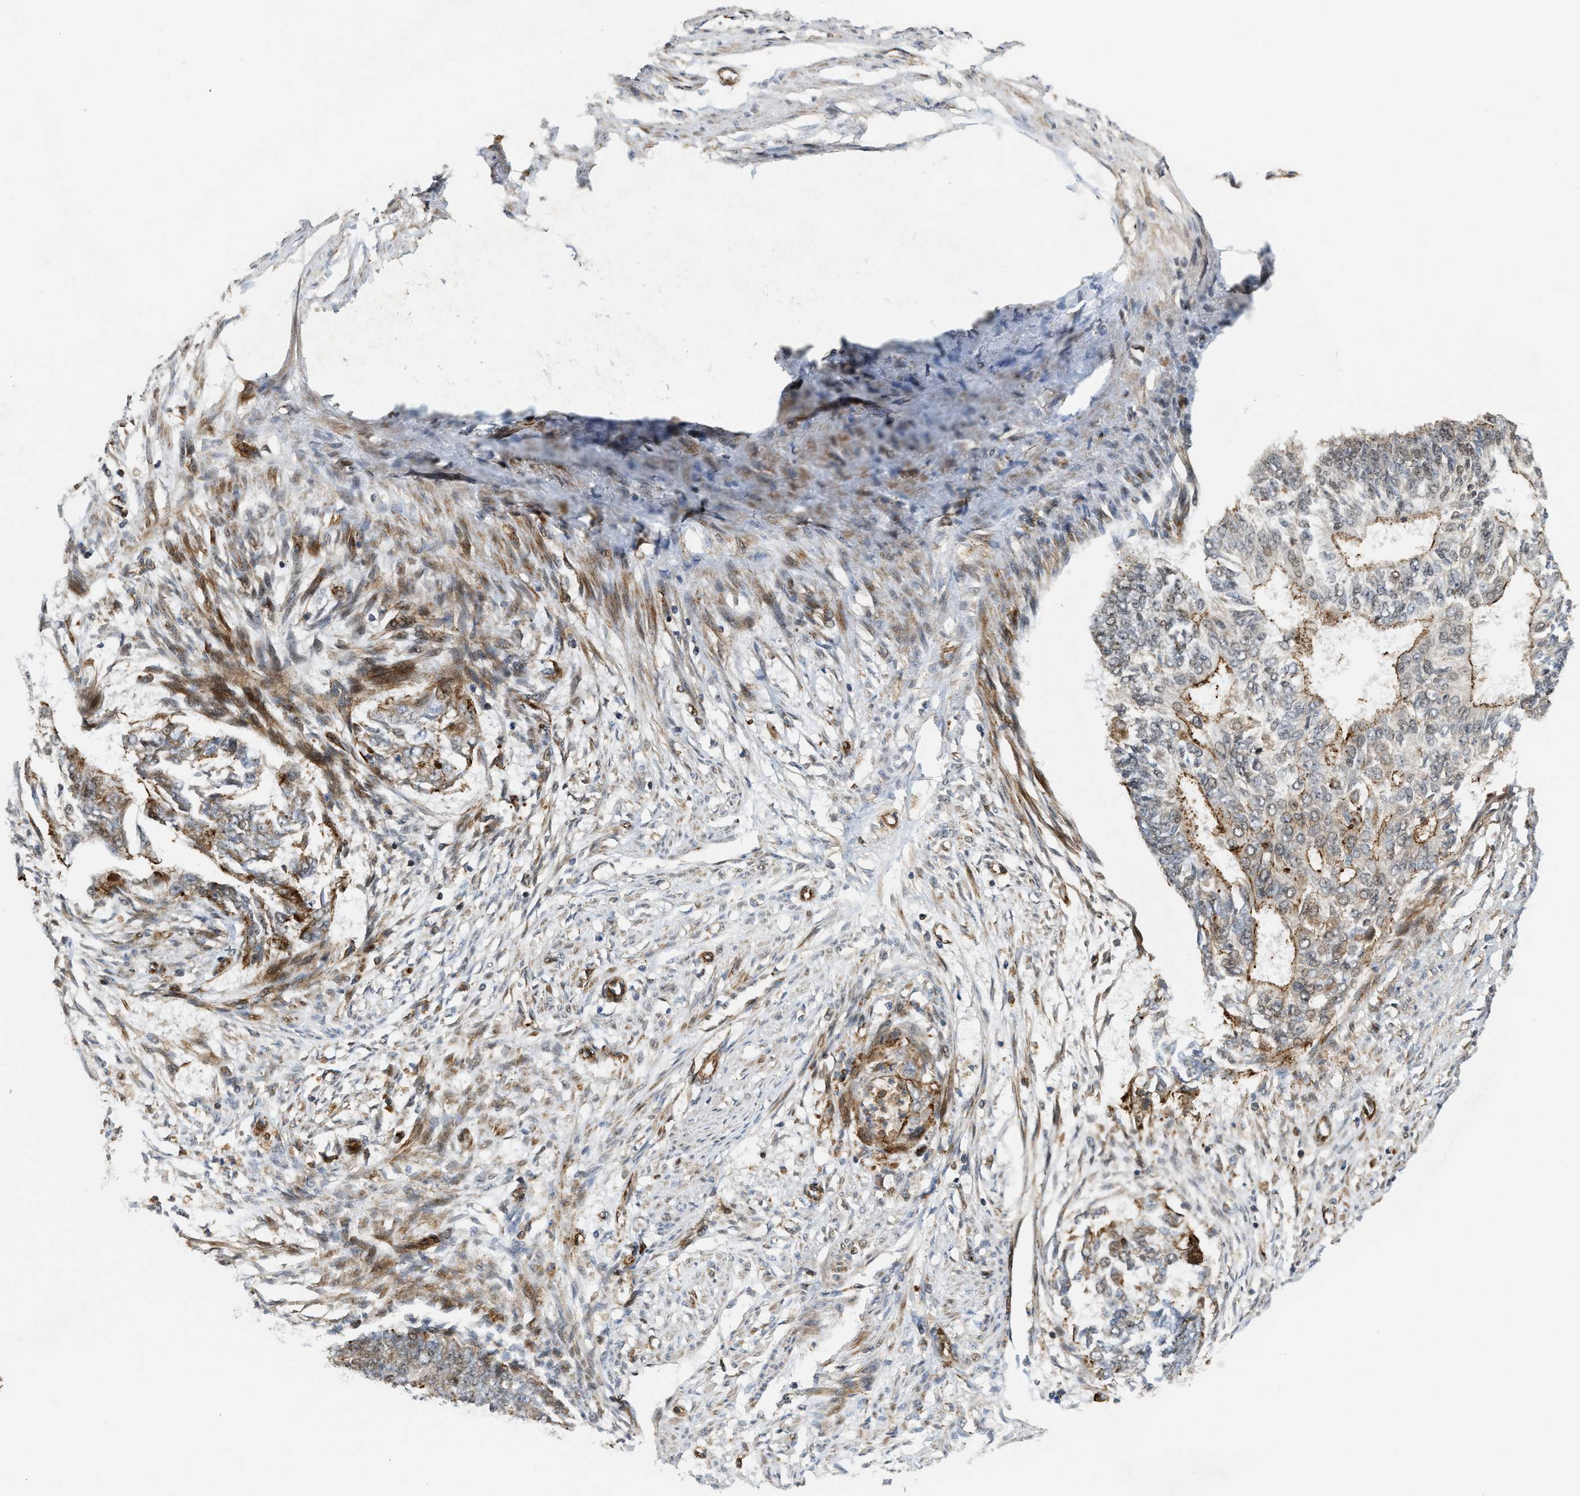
{"staining": {"intensity": "weak", "quantity": "25%-75%", "location": "cytoplasmic/membranous,nuclear"}, "tissue": "endometrial cancer", "cell_type": "Tumor cells", "image_type": "cancer", "snomed": [{"axis": "morphology", "description": "Adenocarcinoma, NOS"}, {"axis": "topography", "description": "Endometrium"}], "caption": "A photomicrograph of human endometrial adenocarcinoma stained for a protein shows weak cytoplasmic/membranous and nuclear brown staining in tumor cells.", "gene": "DPF2", "patient": {"sex": "female", "age": 32}}